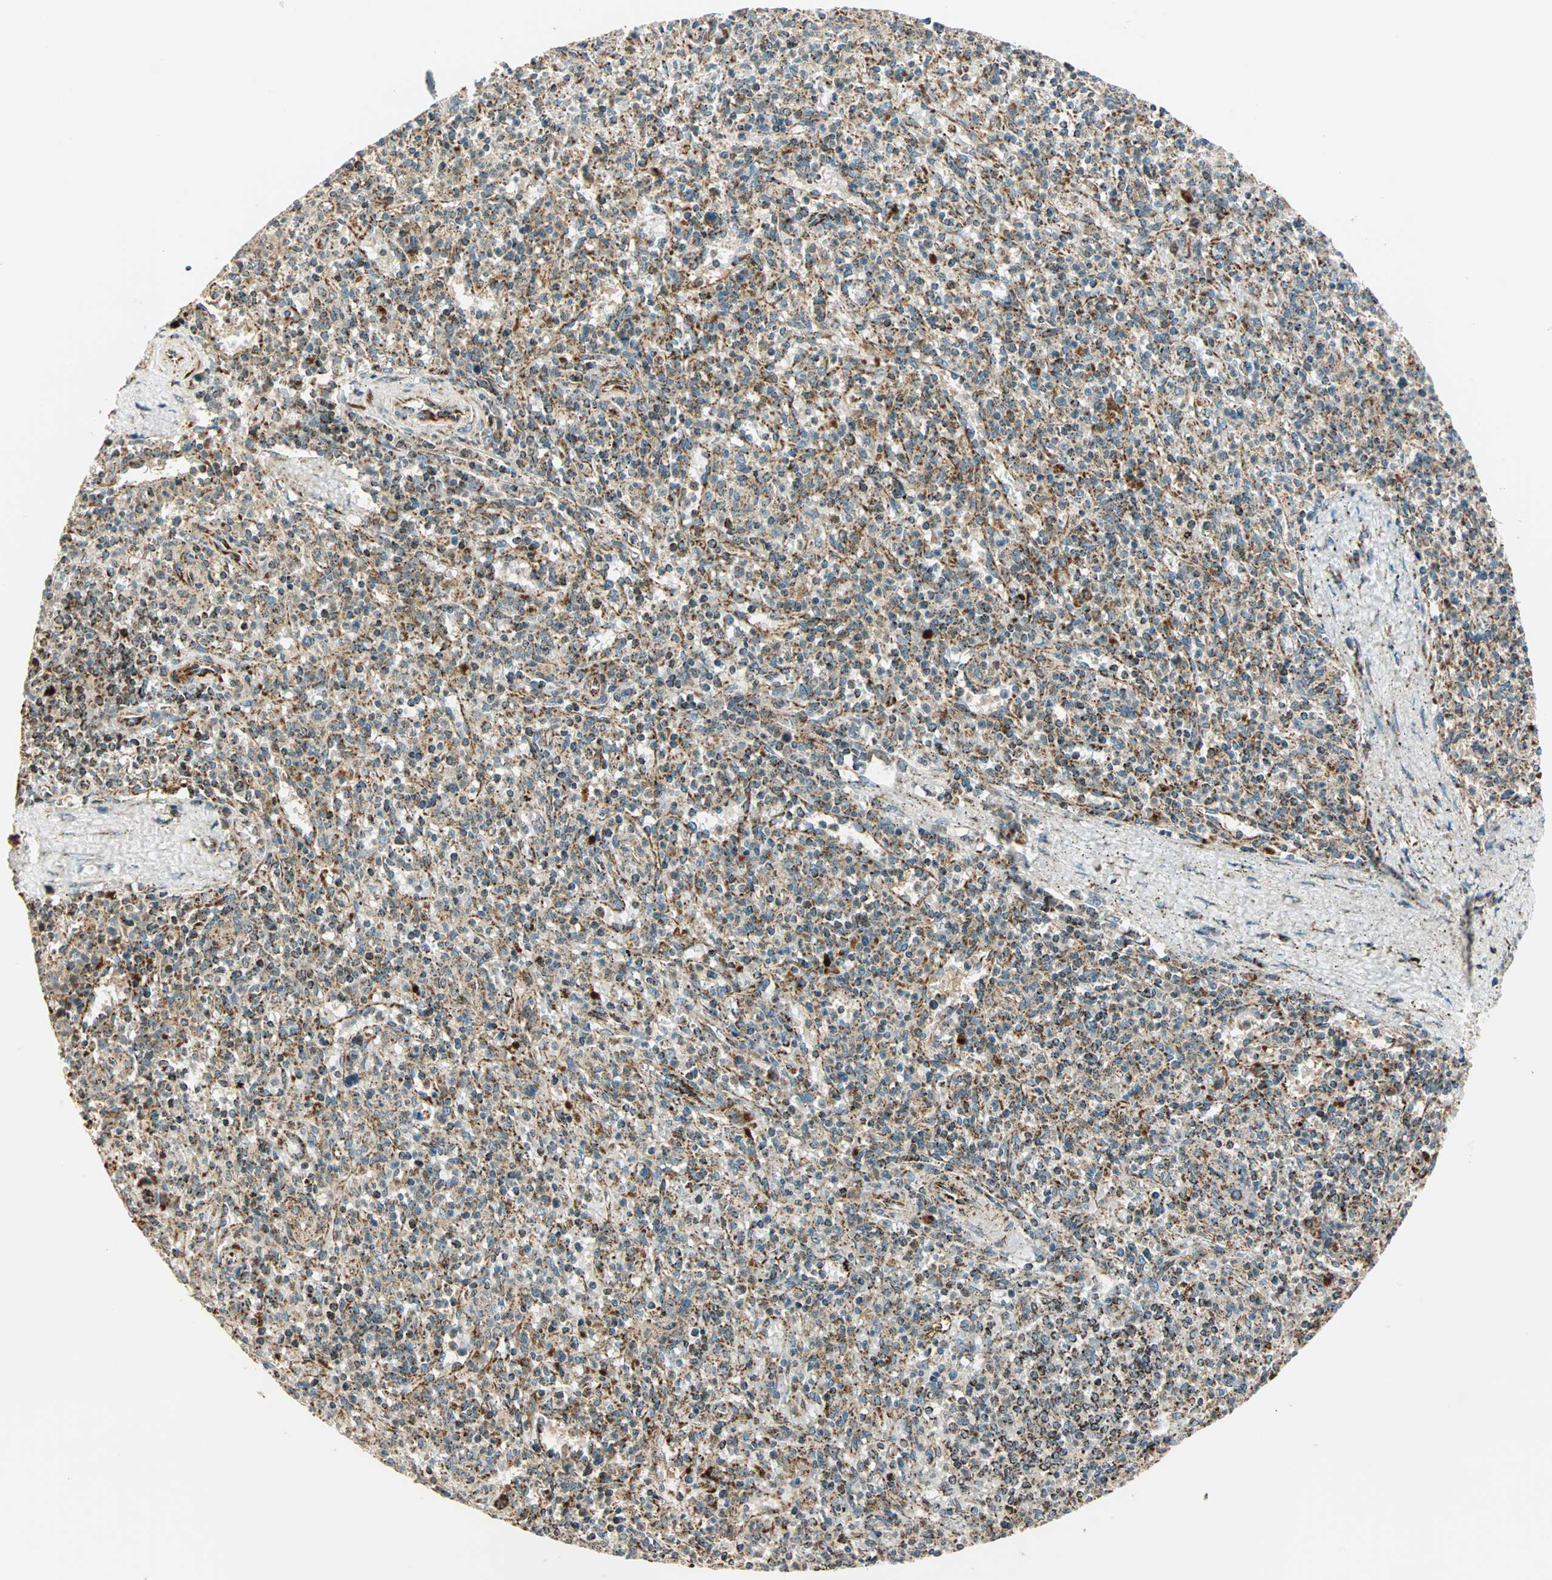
{"staining": {"intensity": "moderate", "quantity": "25%-75%", "location": "cytoplasmic/membranous"}, "tissue": "spleen", "cell_type": "Cells in red pulp", "image_type": "normal", "snomed": [{"axis": "morphology", "description": "Normal tissue, NOS"}, {"axis": "topography", "description": "Spleen"}], "caption": "The image shows staining of unremarkable spleen, revealing moderate cytoplasmic/membranous protein positivity (brown color) within cells in red pulp.", "gene": "SPRY4", "patient": {"sex": "male", "age": 72}}